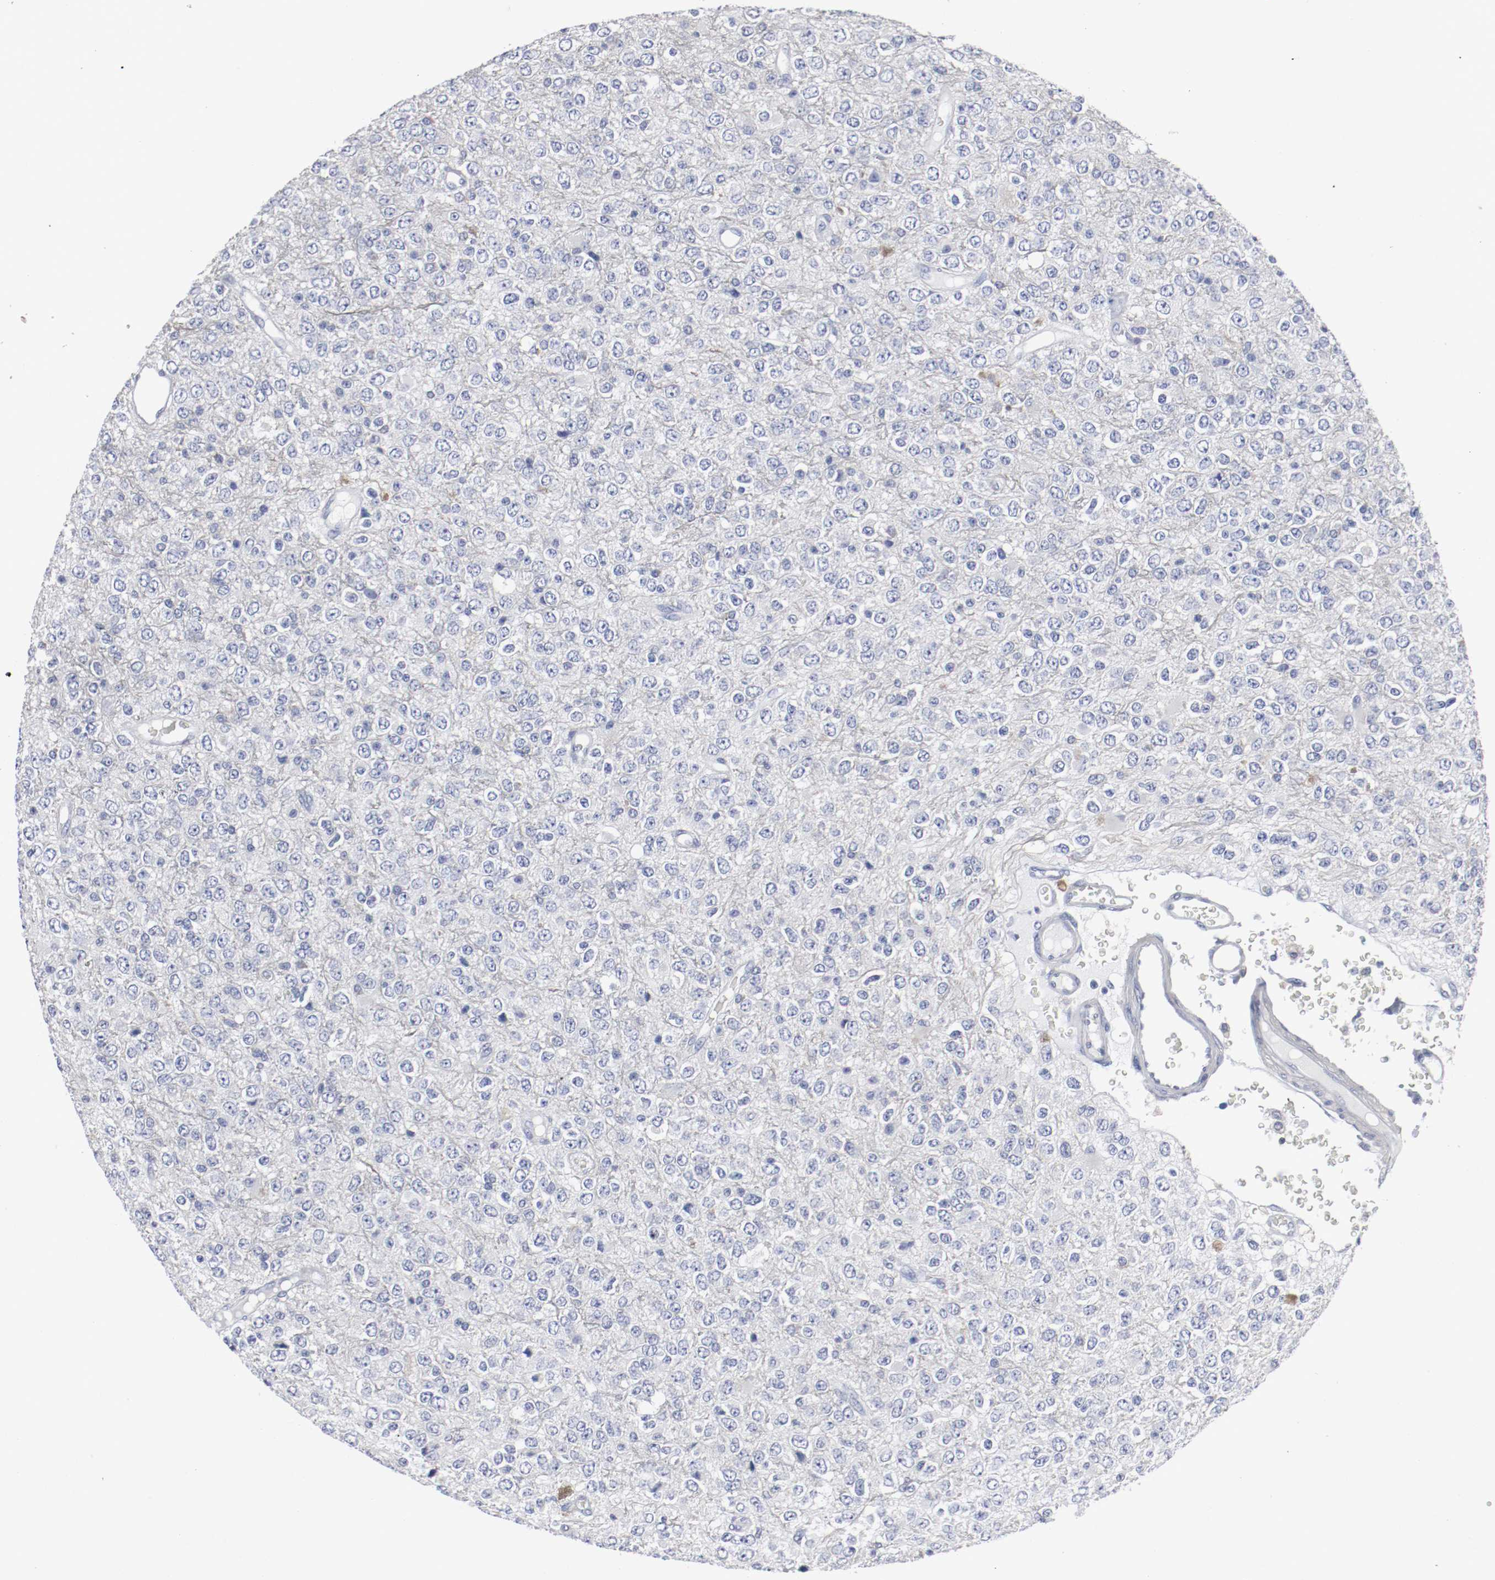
{"staining": {"intensity": "negative", "quantity": "none", "location": "none"}, "tissue": "glioma", "cell_type": "Tumor cells", "image_type": "cancer", "snomed": [{"axis": "morphology", "description": "Glioma, malignant, High grade"}, {"axis": "topography", "description": "pancreas cauda"}], "caption": "Immunohistochemistry micrograph of neoplastic tissue: human glioma stained with DAB (3,3'-diaminobenzidine) exhibits no significant protein positivity in tumor cells.", "gene": "FGFBP1", "patient": {"sex": "male", "age": 60}}